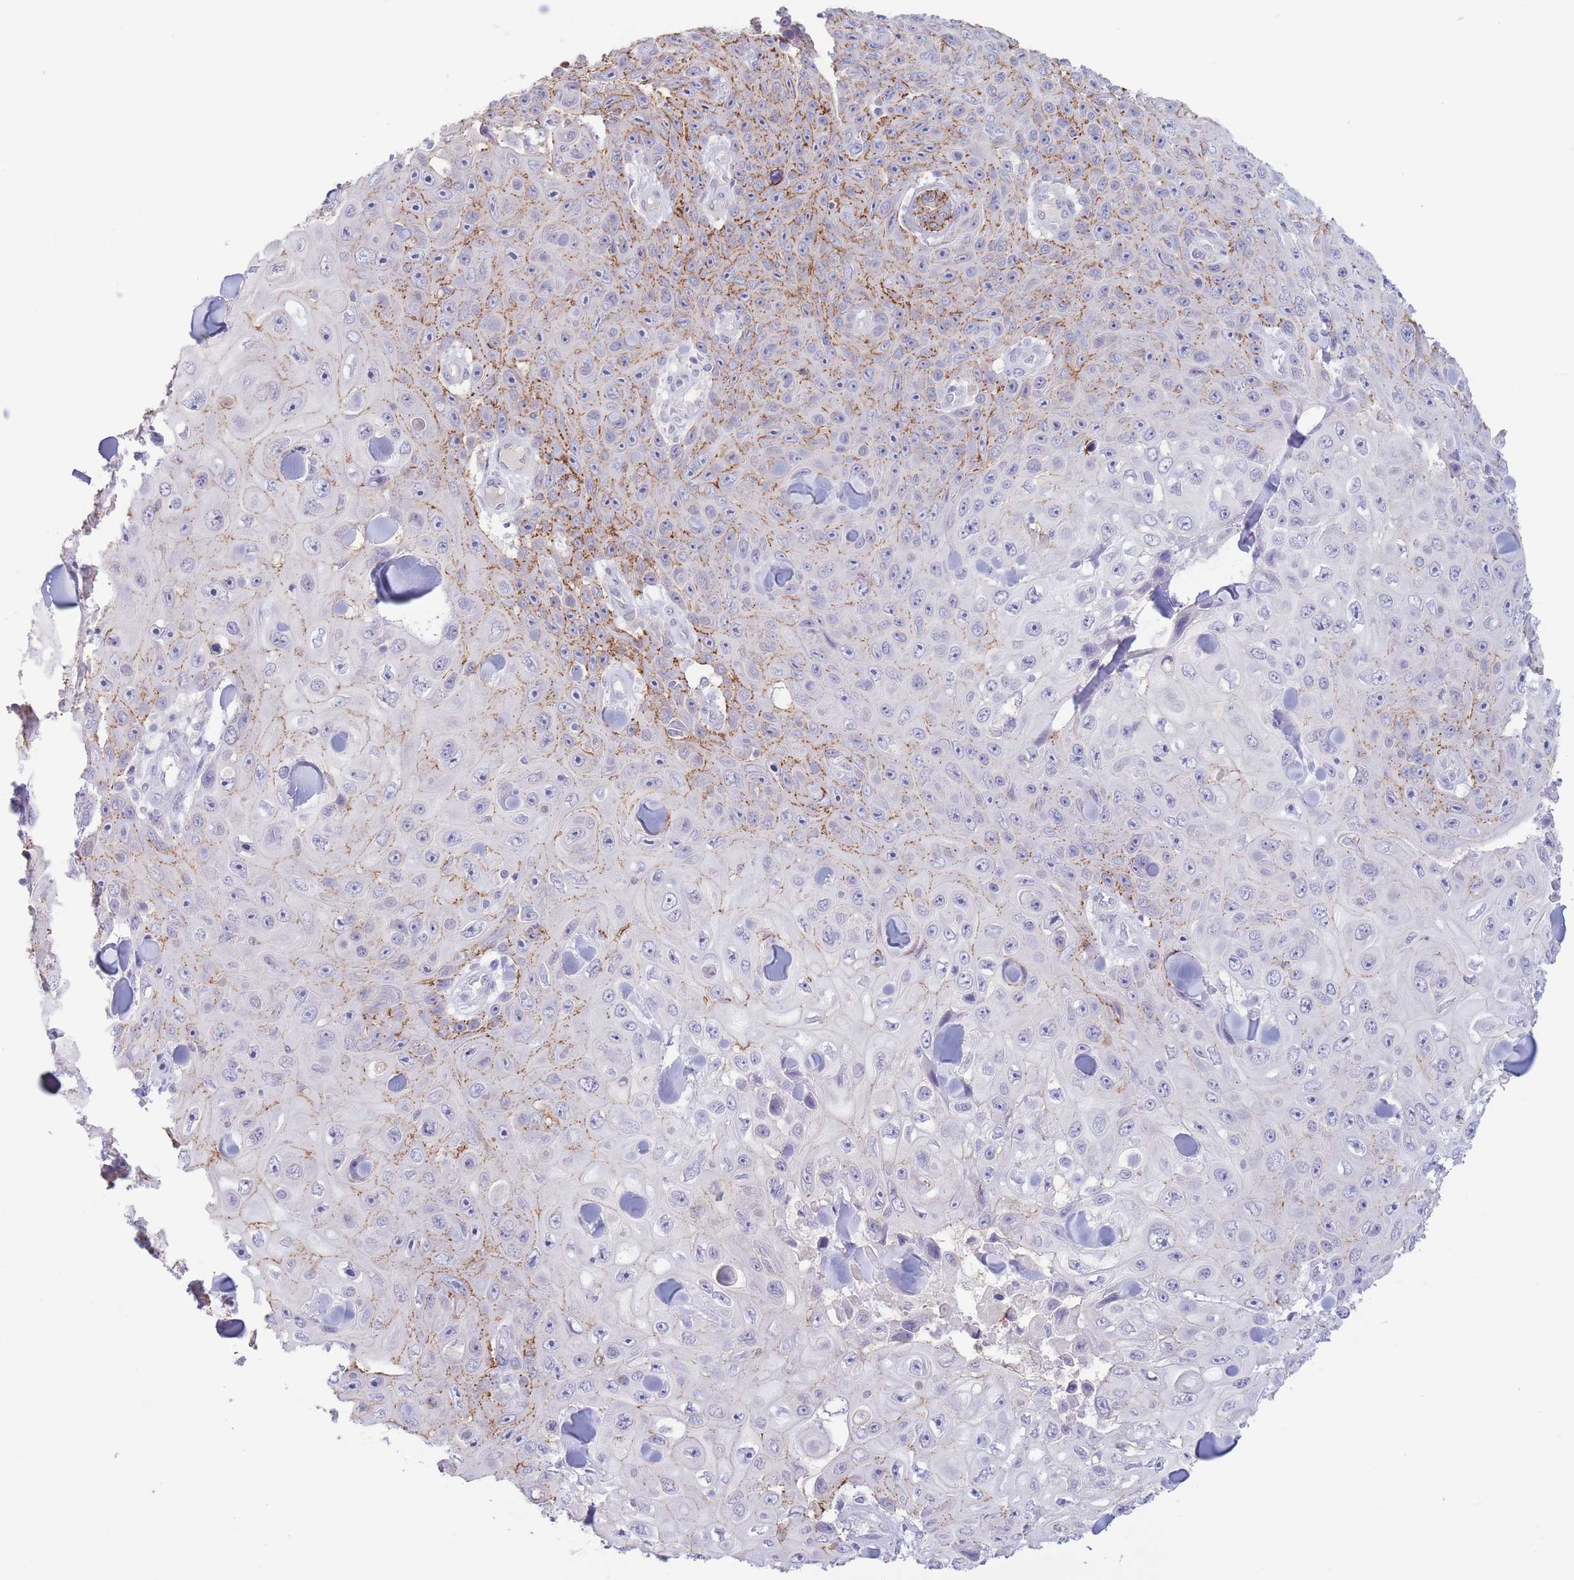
{"staining": {"intensity": "moderate", "quantity": "<25%", "location": "cytoplasmic/membranous"}, "tissue": "skin cancer", "cell_type": "Tumor cells", "image_type": "cancer", "snomed": [{"axis": "morphology", "description": "Squamous cell carcinoma, NOS"}, {"axis": "topography", "description": "Skin"}], "caption": "About <25% of tumor cells in human squamous cell carcinoma (skin) reveal moderate cytoplasmic/membranous protein positivity as visualized by brown immunohistochemical staining.", "gene": "LCLAT1", "patient": {"sex": "male", "age": 82}}